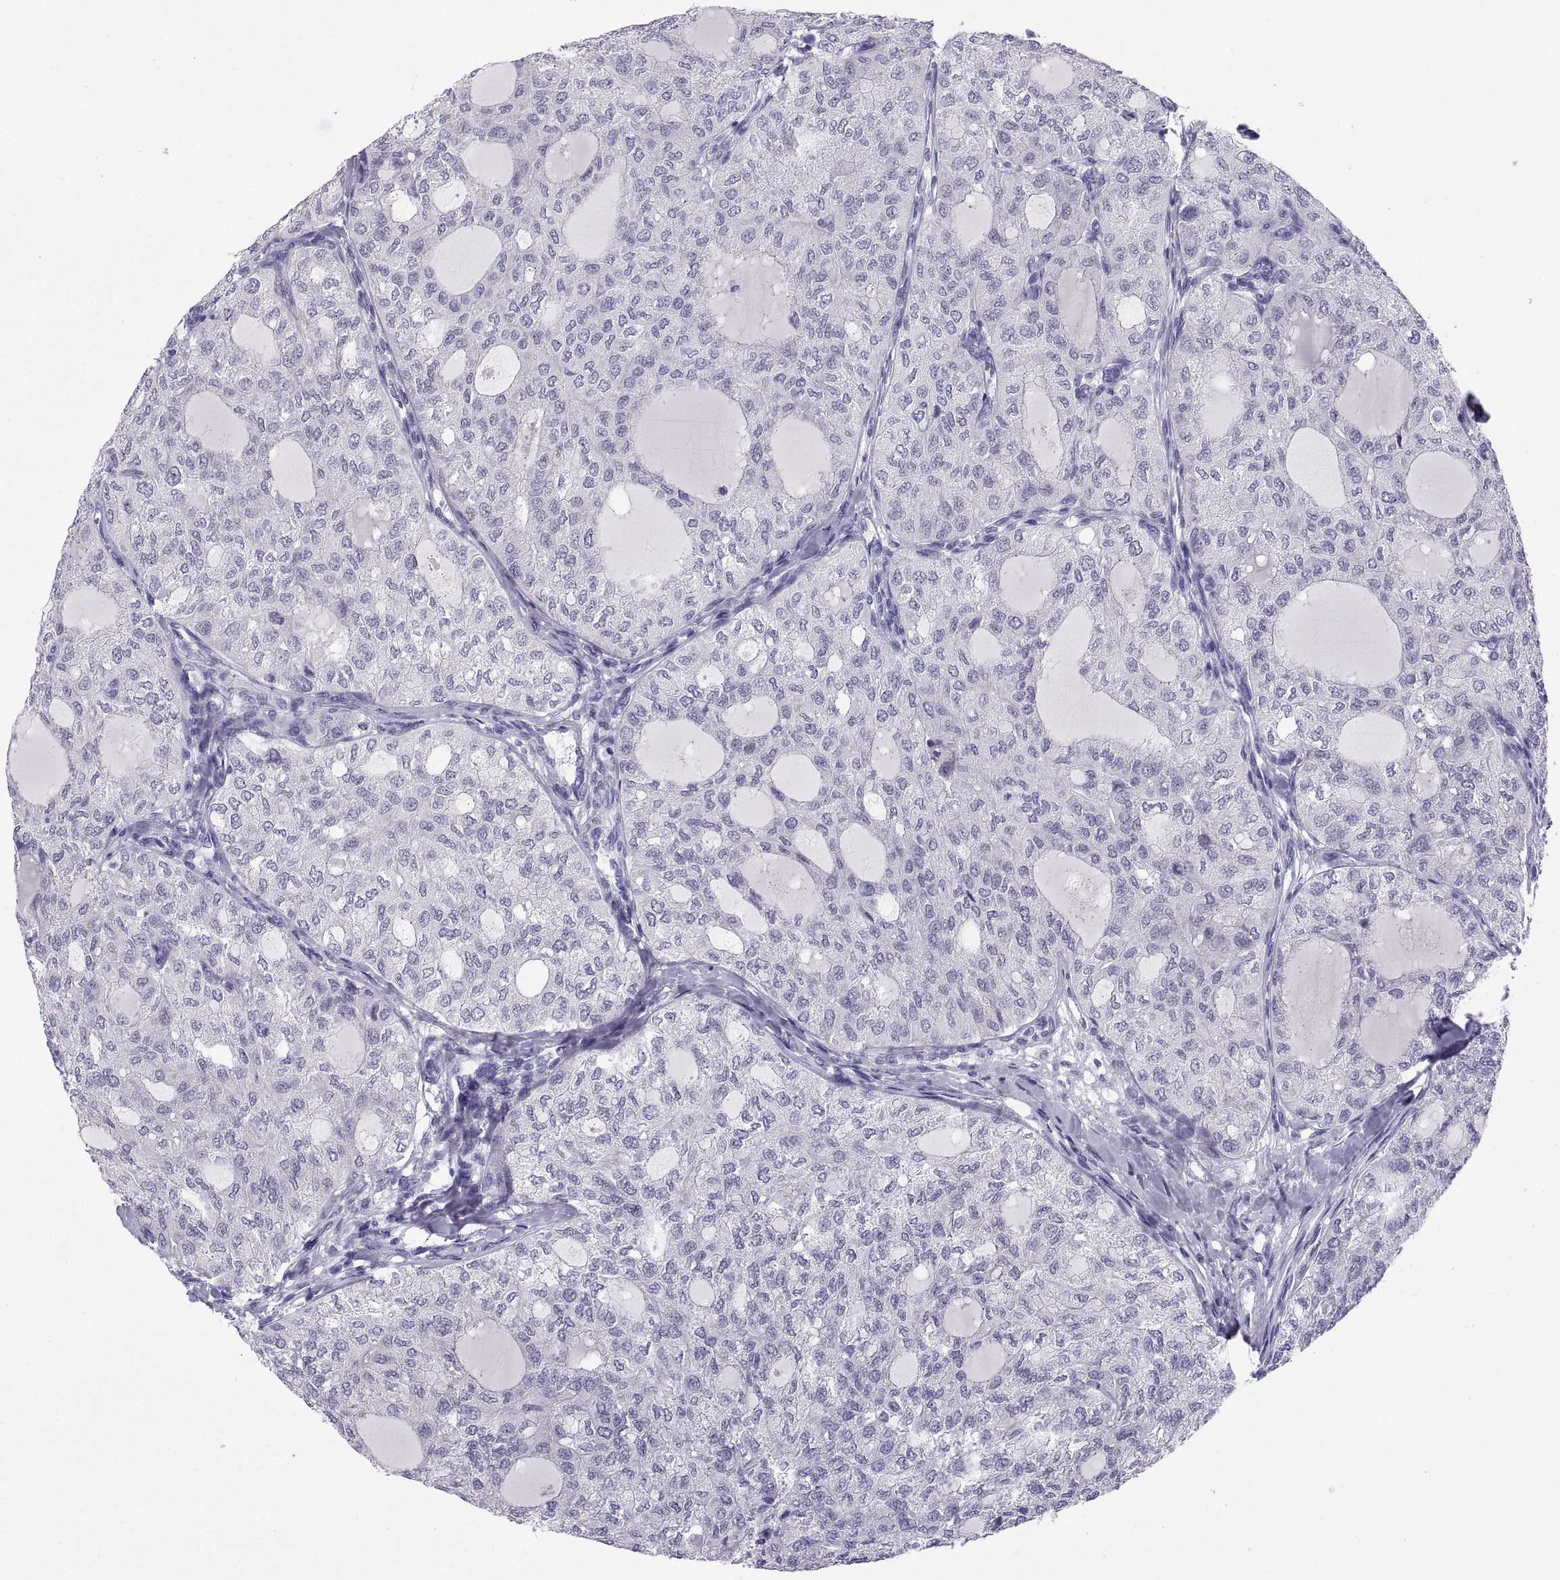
{"staining": {"intensity": "negative", "quantity": "none", "location": "none"}, "tissue": "thyroid cancer", "cell_type": "Tumor cells", "image_type": "cancer", "snomed": [{"axis": "morphology", "description": "Follicular adenoma carcinoma, NOS"}, {"axis": "topography", "description": "Thyroid gland"}], "caption": "Human follicular adenoma carcinoma (thyroid) stained for a protein using immunohistochemistry reveals no positivity in tumor cells.", "gene": "CT47A10", "patient": {"sex": "male", "age": 75}}